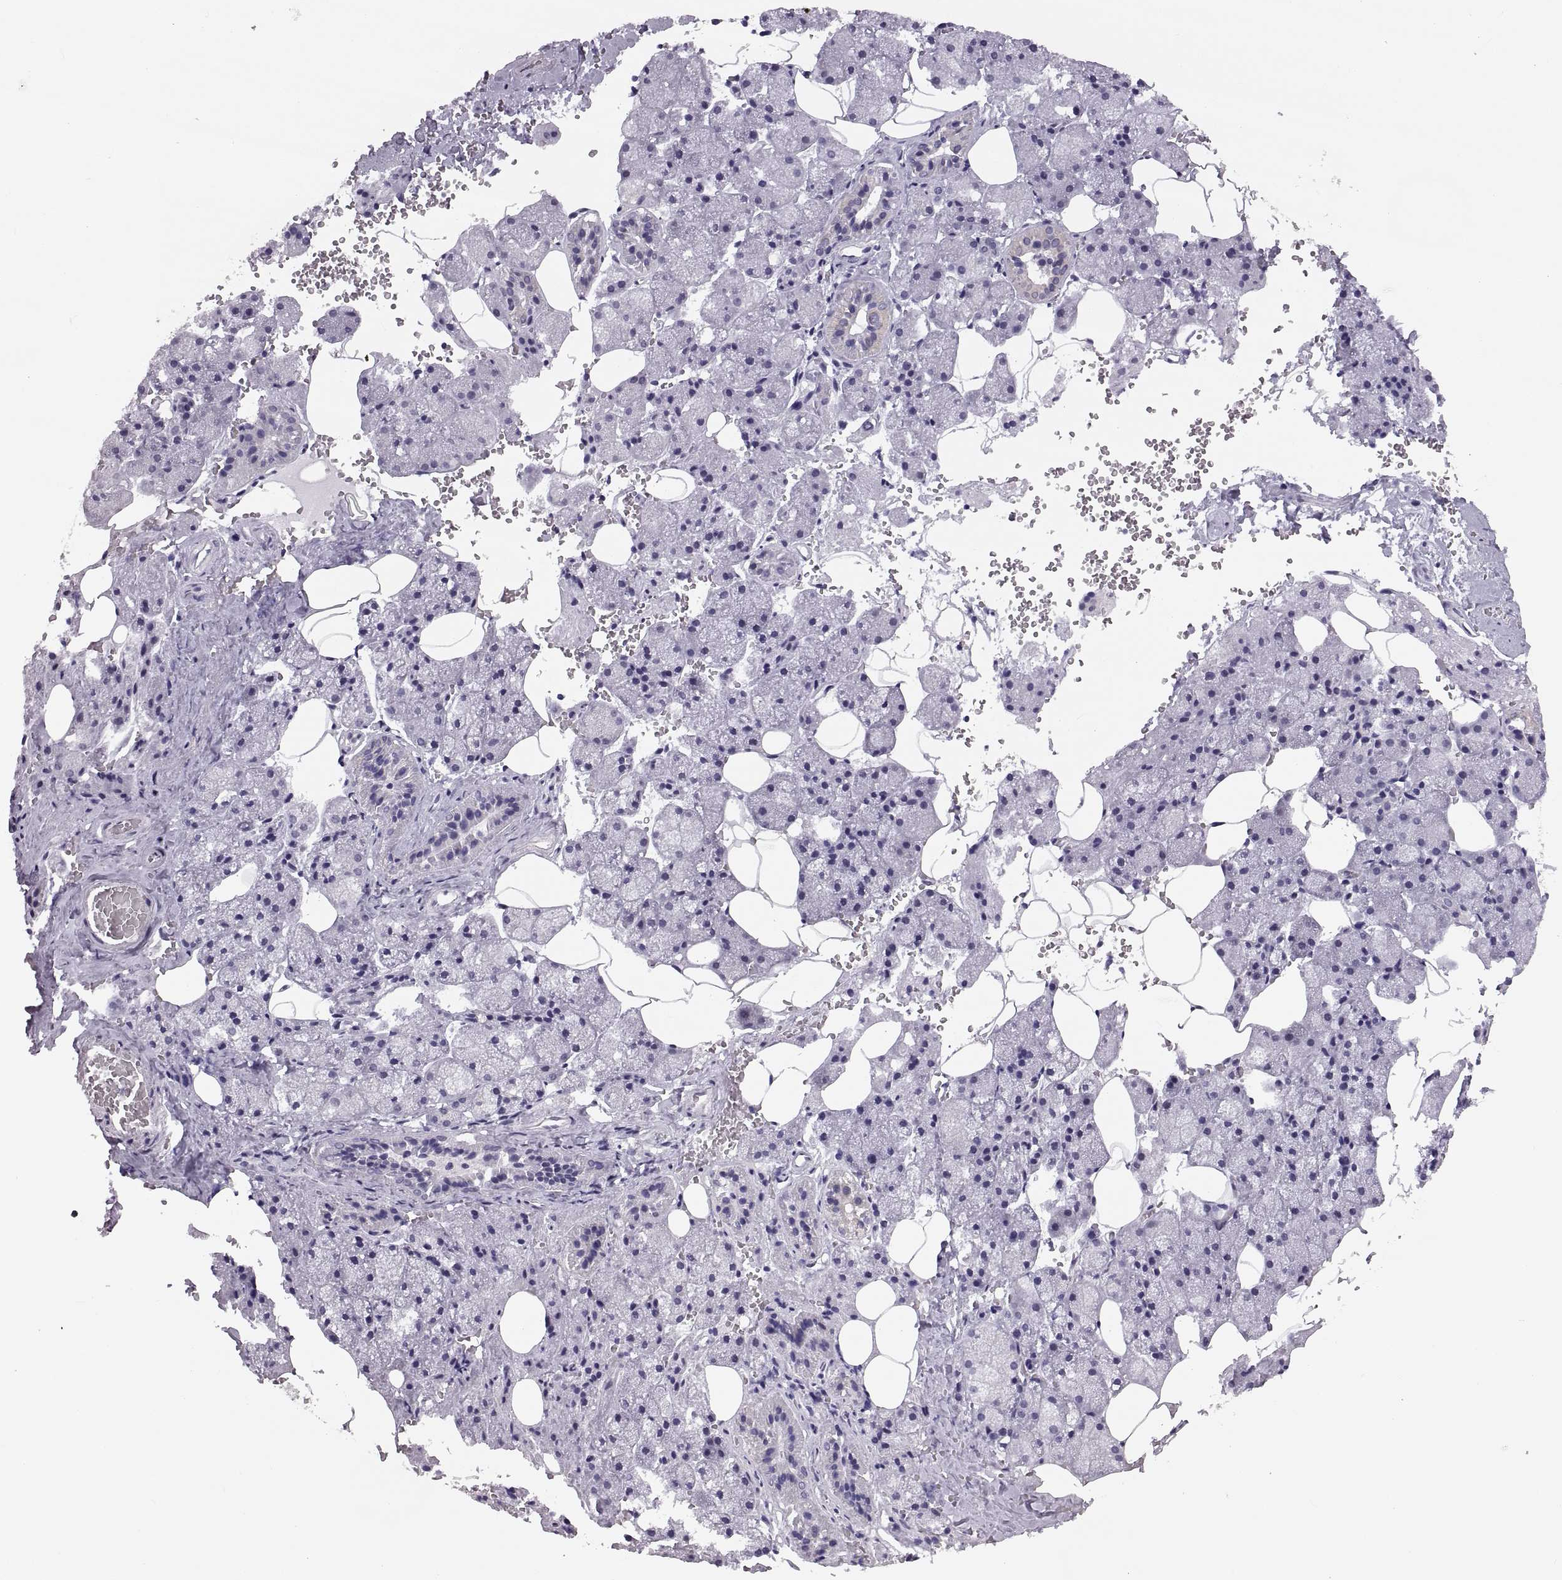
{"staining": {"intensity": "negative", "quantity": "none", "location": "none"}, "tissue": "salivary gland", "cell_type": "Glandular cells", "image_type": "normal", "snomed": [{"axis": "morphology", "description": "Normal tissue, NOS"}, {"axis": "topography", "description": "Salivary gland"}], "caption": "This micrograph is of benign salivary gland stained with IHC to label a protein in brown with the nuclei are counter-stained blue. There is no positivity in glandular cells.", "gene": "ADH6", "patient": {"sex": "male", "age": 38}}